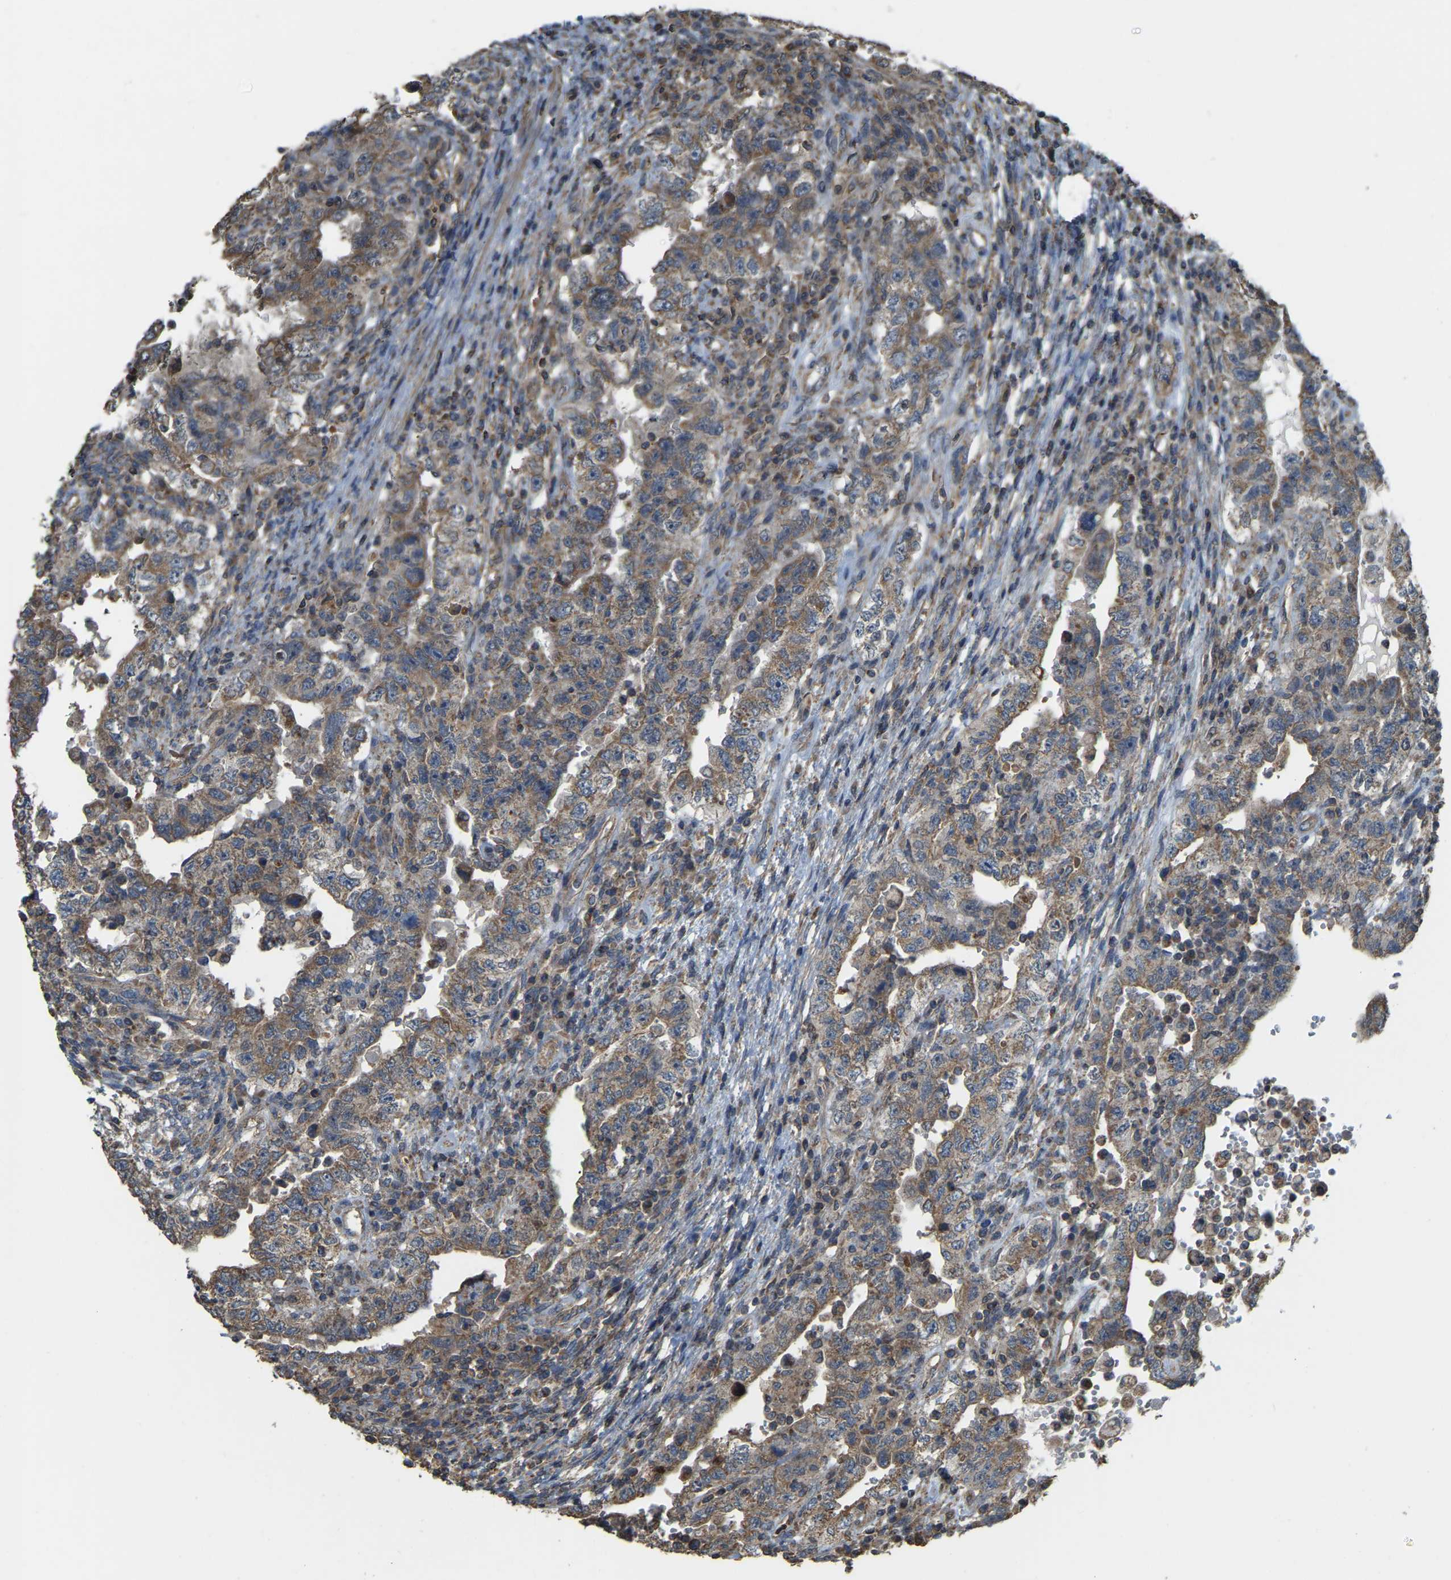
{"staining": {"intensity": "moderate", "quantity": ">75%", "location": "cytoplasmic/membranous"}, "tissue": "testis cancer", "cell_type": "Tumor cells", "image_type": "cancer", "snomed": [{"axis": "morphology", "description": "Carcinoma, Embryonal, NOS"}, {"axis": "topography", "description": "Testis"}], "caption": "Protein staining exhibits moderate cytoplasmic/membranous expression in approximately >75% of tumor cells in testis cancer (embryonal carcinoma).", "gene": "GNG2", "patient": {"sex": "male", "age": 26}}